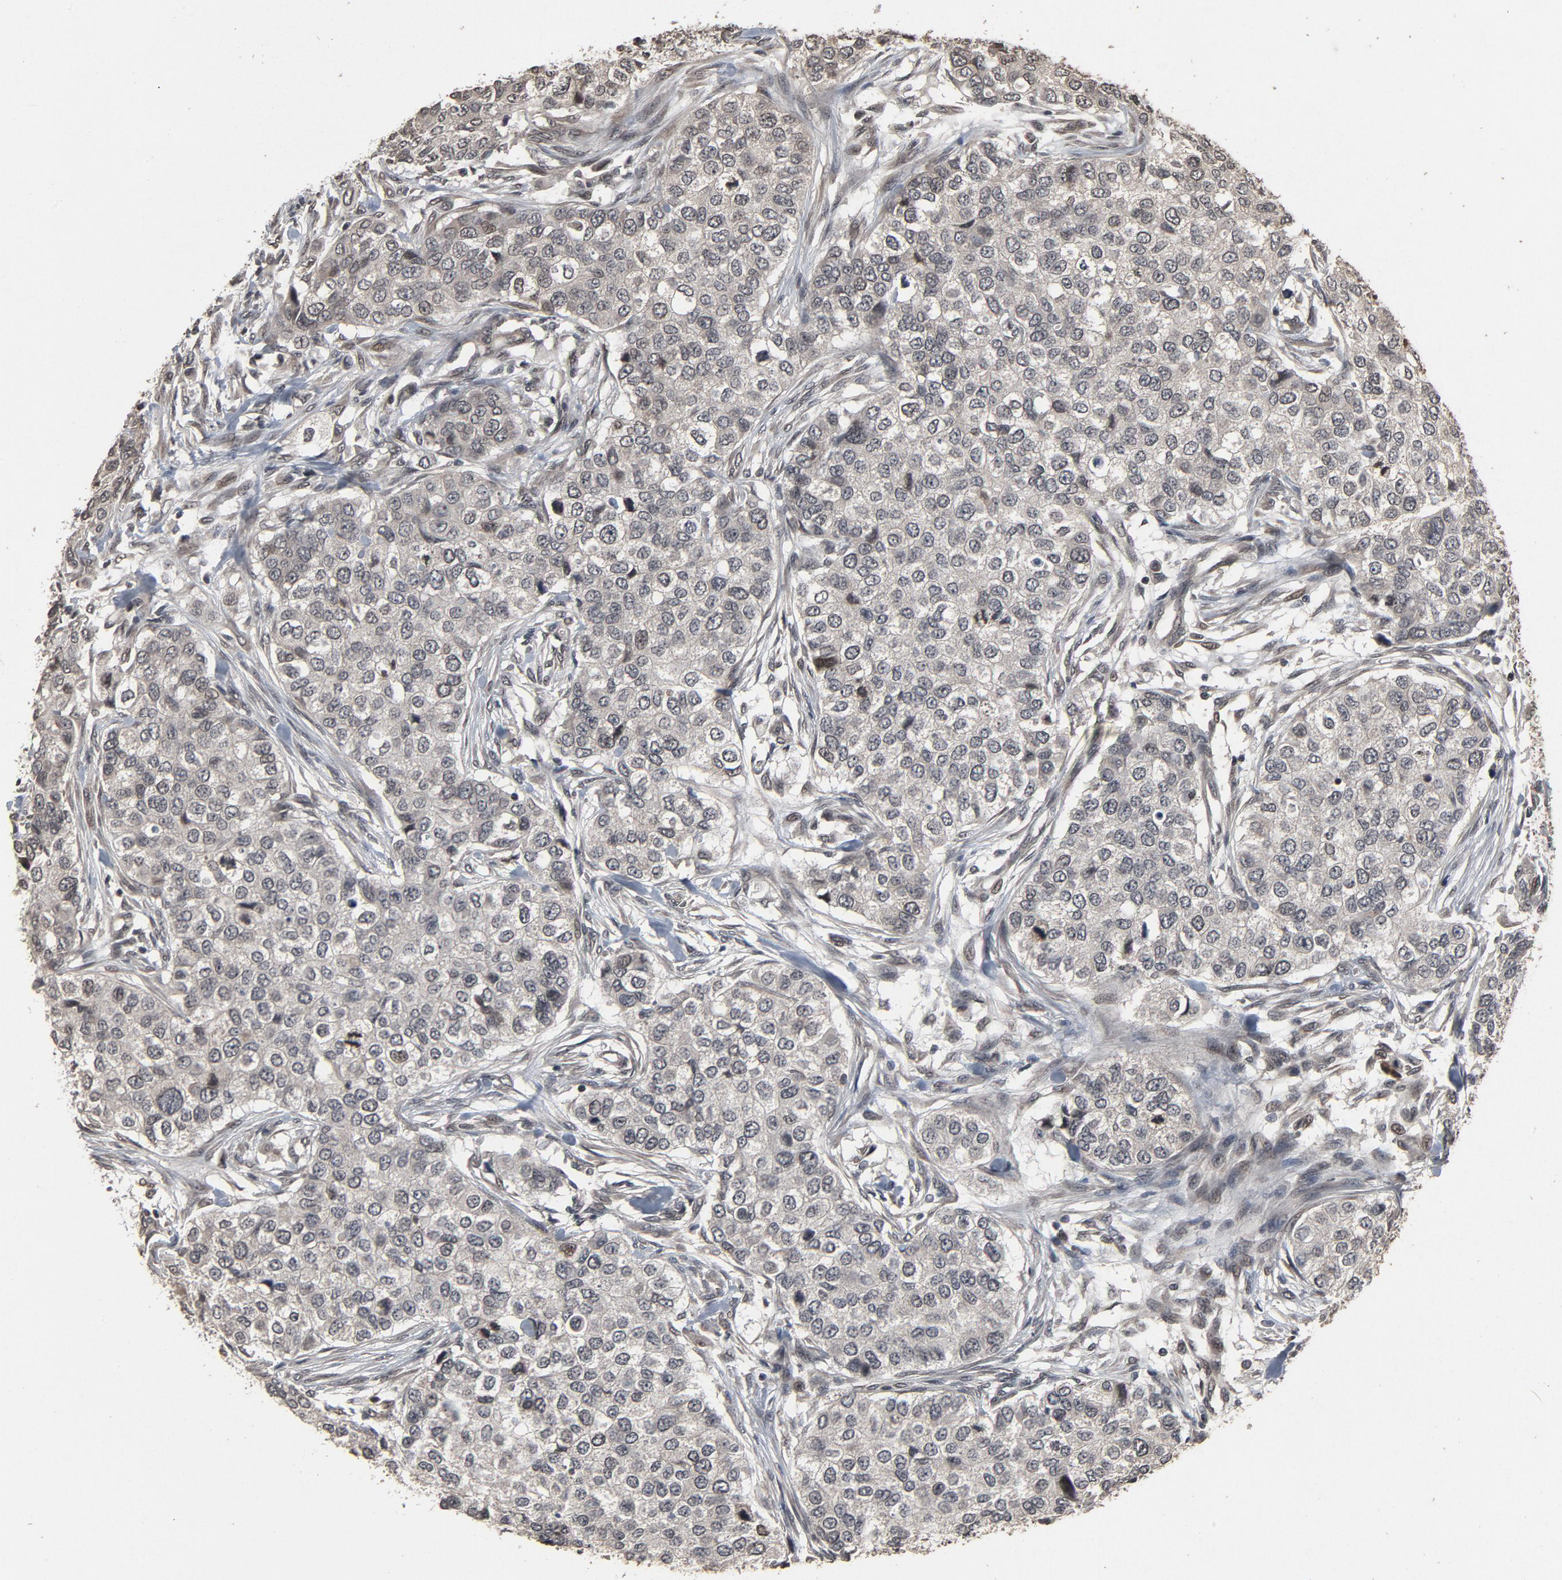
{"staining": {"intensity": "weak", "quantity": "<25%", "location": "cytoplasmic/membranous"}, "tissue": "breast cancer", "cell_type": "Tumor cells", "image_type": "cancer", "snomed": [{"axis": "morphology", "description": "Normal tissue, NOS"}, {"axis": "morphology", "description": "Duct carcinoma"}, {"axis": "topography", "description": "Breast"}], "caption": "Tumor cells are negative for protein expression in human breast cancer (invasive ductal carcinoma).", "gene": "POM121", "patient": {"sex": "female", "age": 49}}